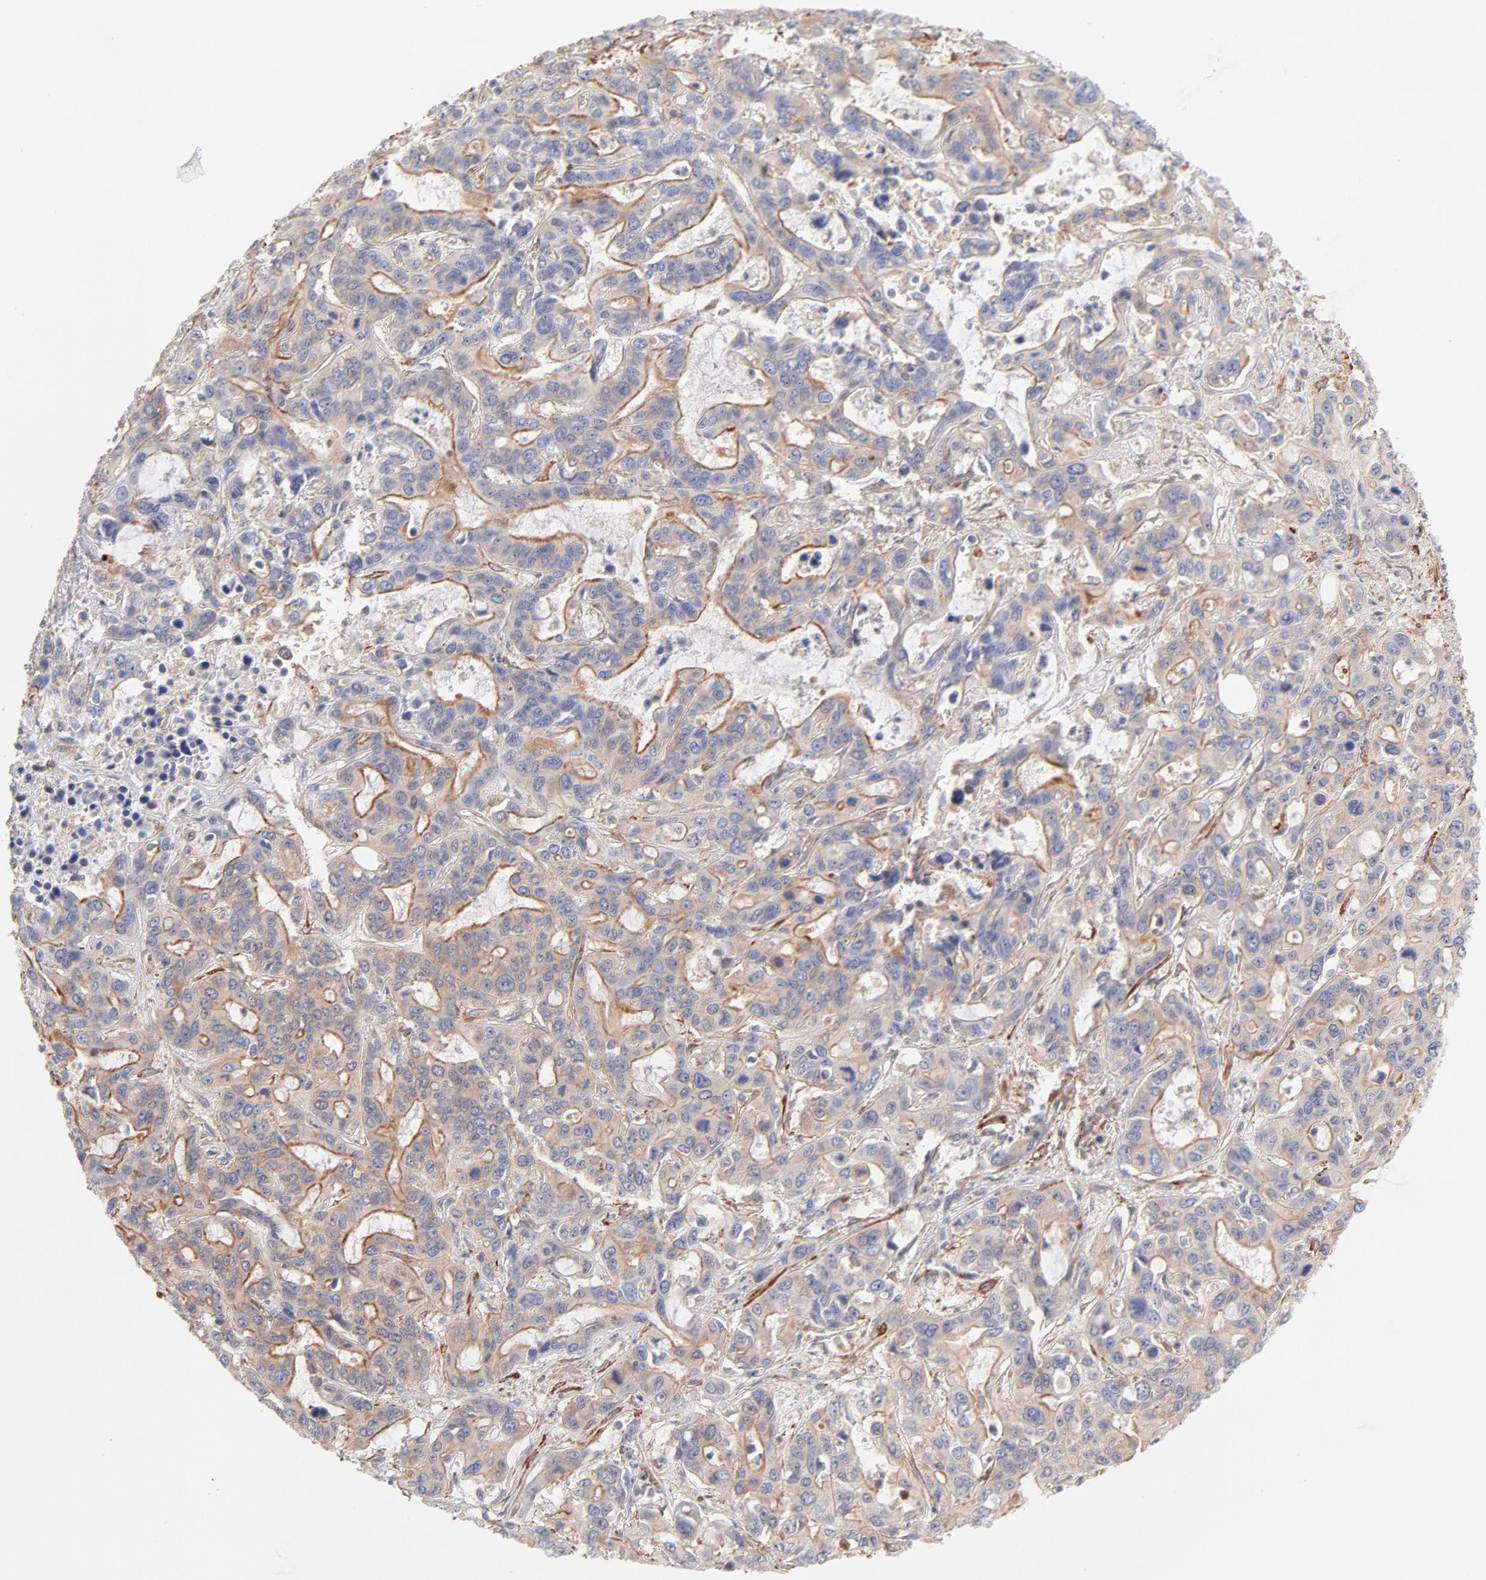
{"staining": {"intensity": "weak", "quantity": "25%-75%", "location": "cytoplasmic/membranous"}, "tissue": "liver cancer", "cell_type": "Tumor cells", "image_type": "cancer", "snomed": [{"axis": "morphology", "description": "Cholangiocarcinoma"}, {"axis": "topography", "description": "Liver"}], "caption": "Immunohistochemical staining of liver cancer exhibits low levels of weak cytoplasmic/membranous expression in about 25%-75% of tumor cells. The staining was performed using DAB to visualize the protein expression in brown, while the nuclei were stained in blue with hematoxylin (Magnification: 20x).", "gene": "LDLRAP1", "patient": {"sex": "female", "age": 65}}